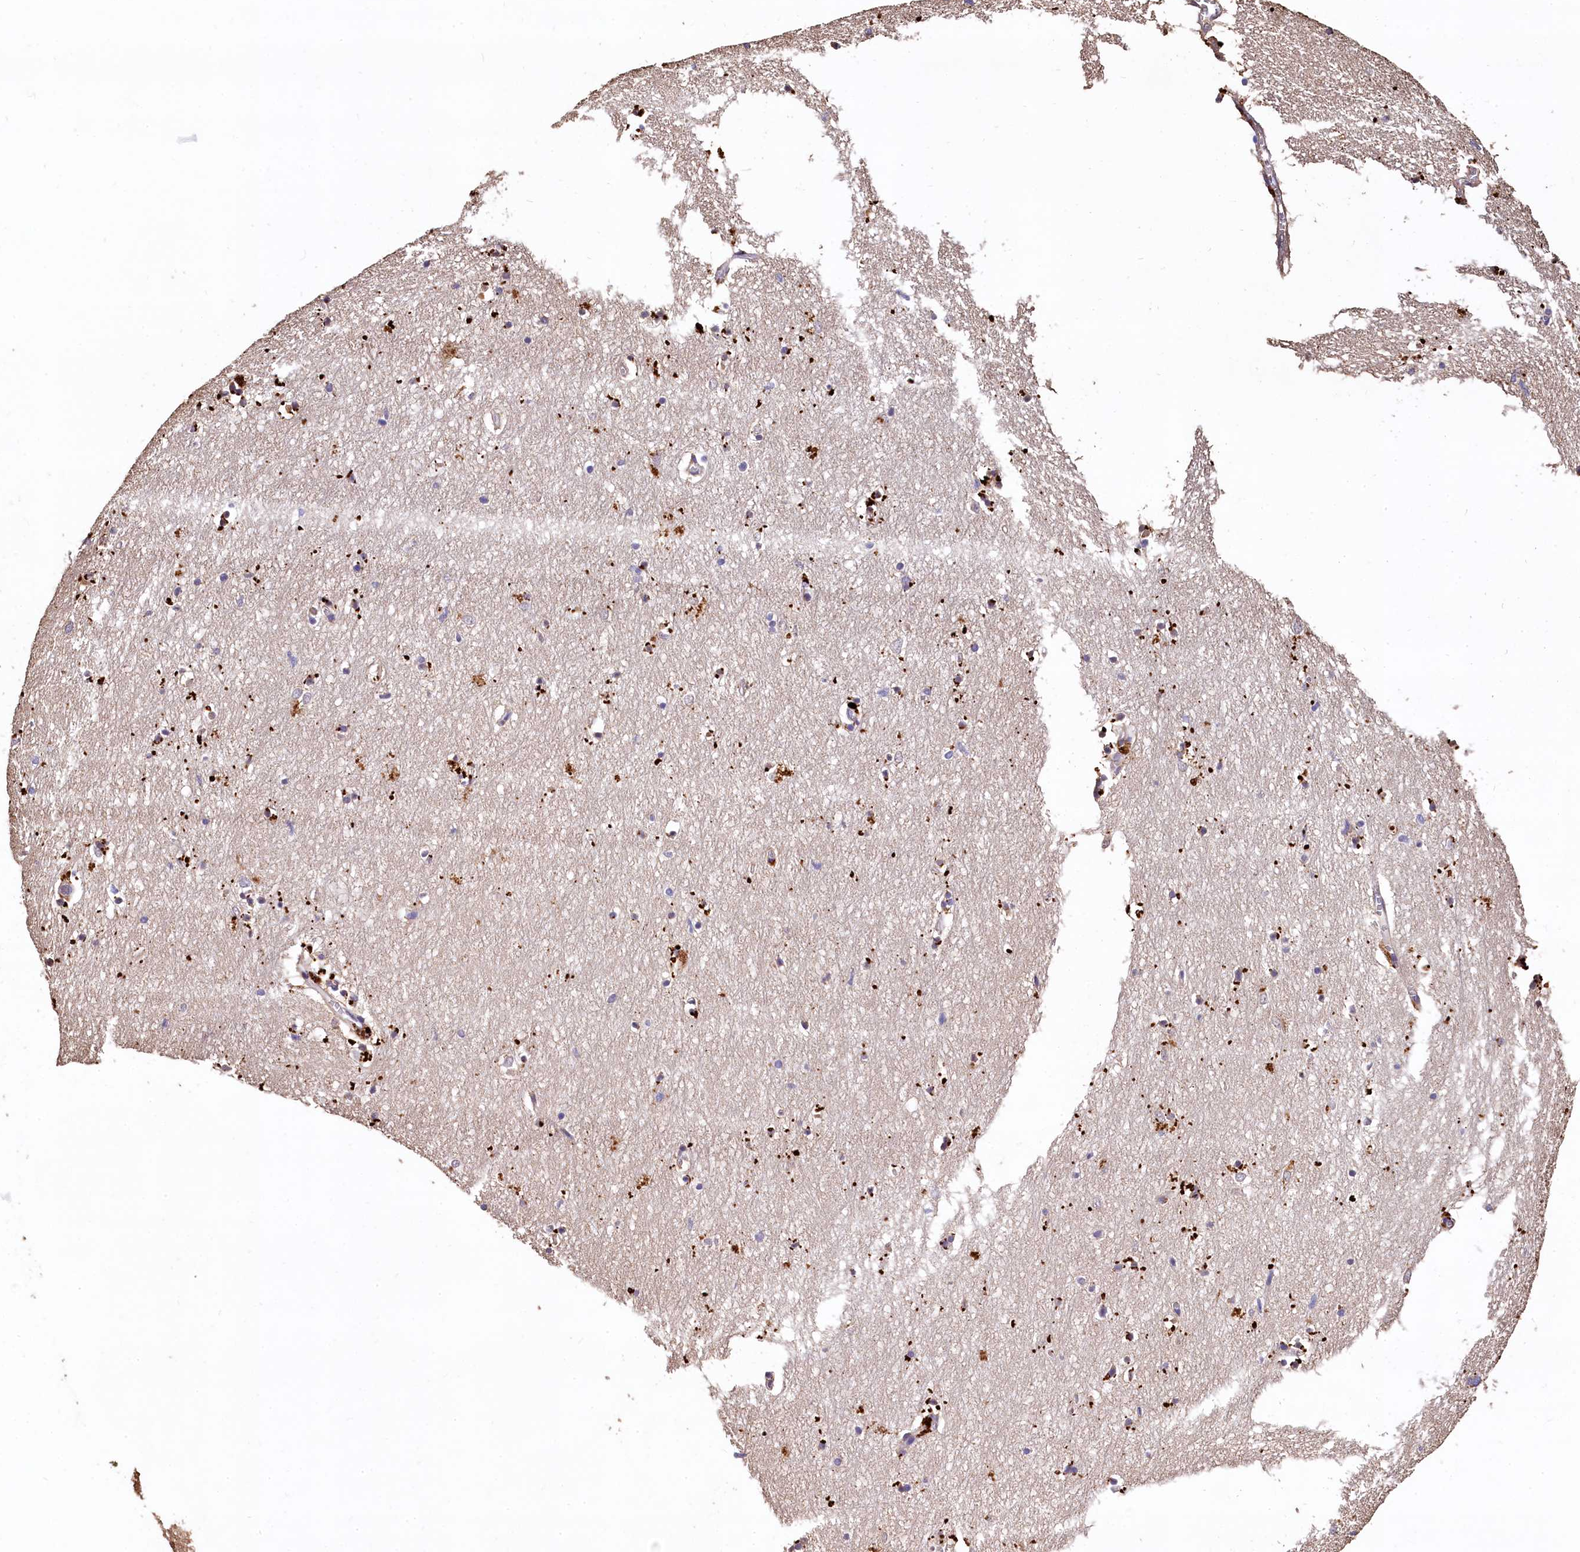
{"staining": {"intensity": "moderate", "quantity": "<25%", "location": "cytoplasmic/membranous"}, "tissue": "hippocampus", "cell_type": "Glial cells", "image_type": "normal", "snomed": [{"axis": "morphology", "description": "Normal tissue, NOS"}, {"axis": "topography", "description": "Hippocampus"}], "caption": "Moderate cytoplasmic/membranous positivity for a protein is identified in approximately <25% of glial cells of normal hippocampus using IHC.", "gene": "LSM4", "patient": {"sex": "female", "age": 64}}